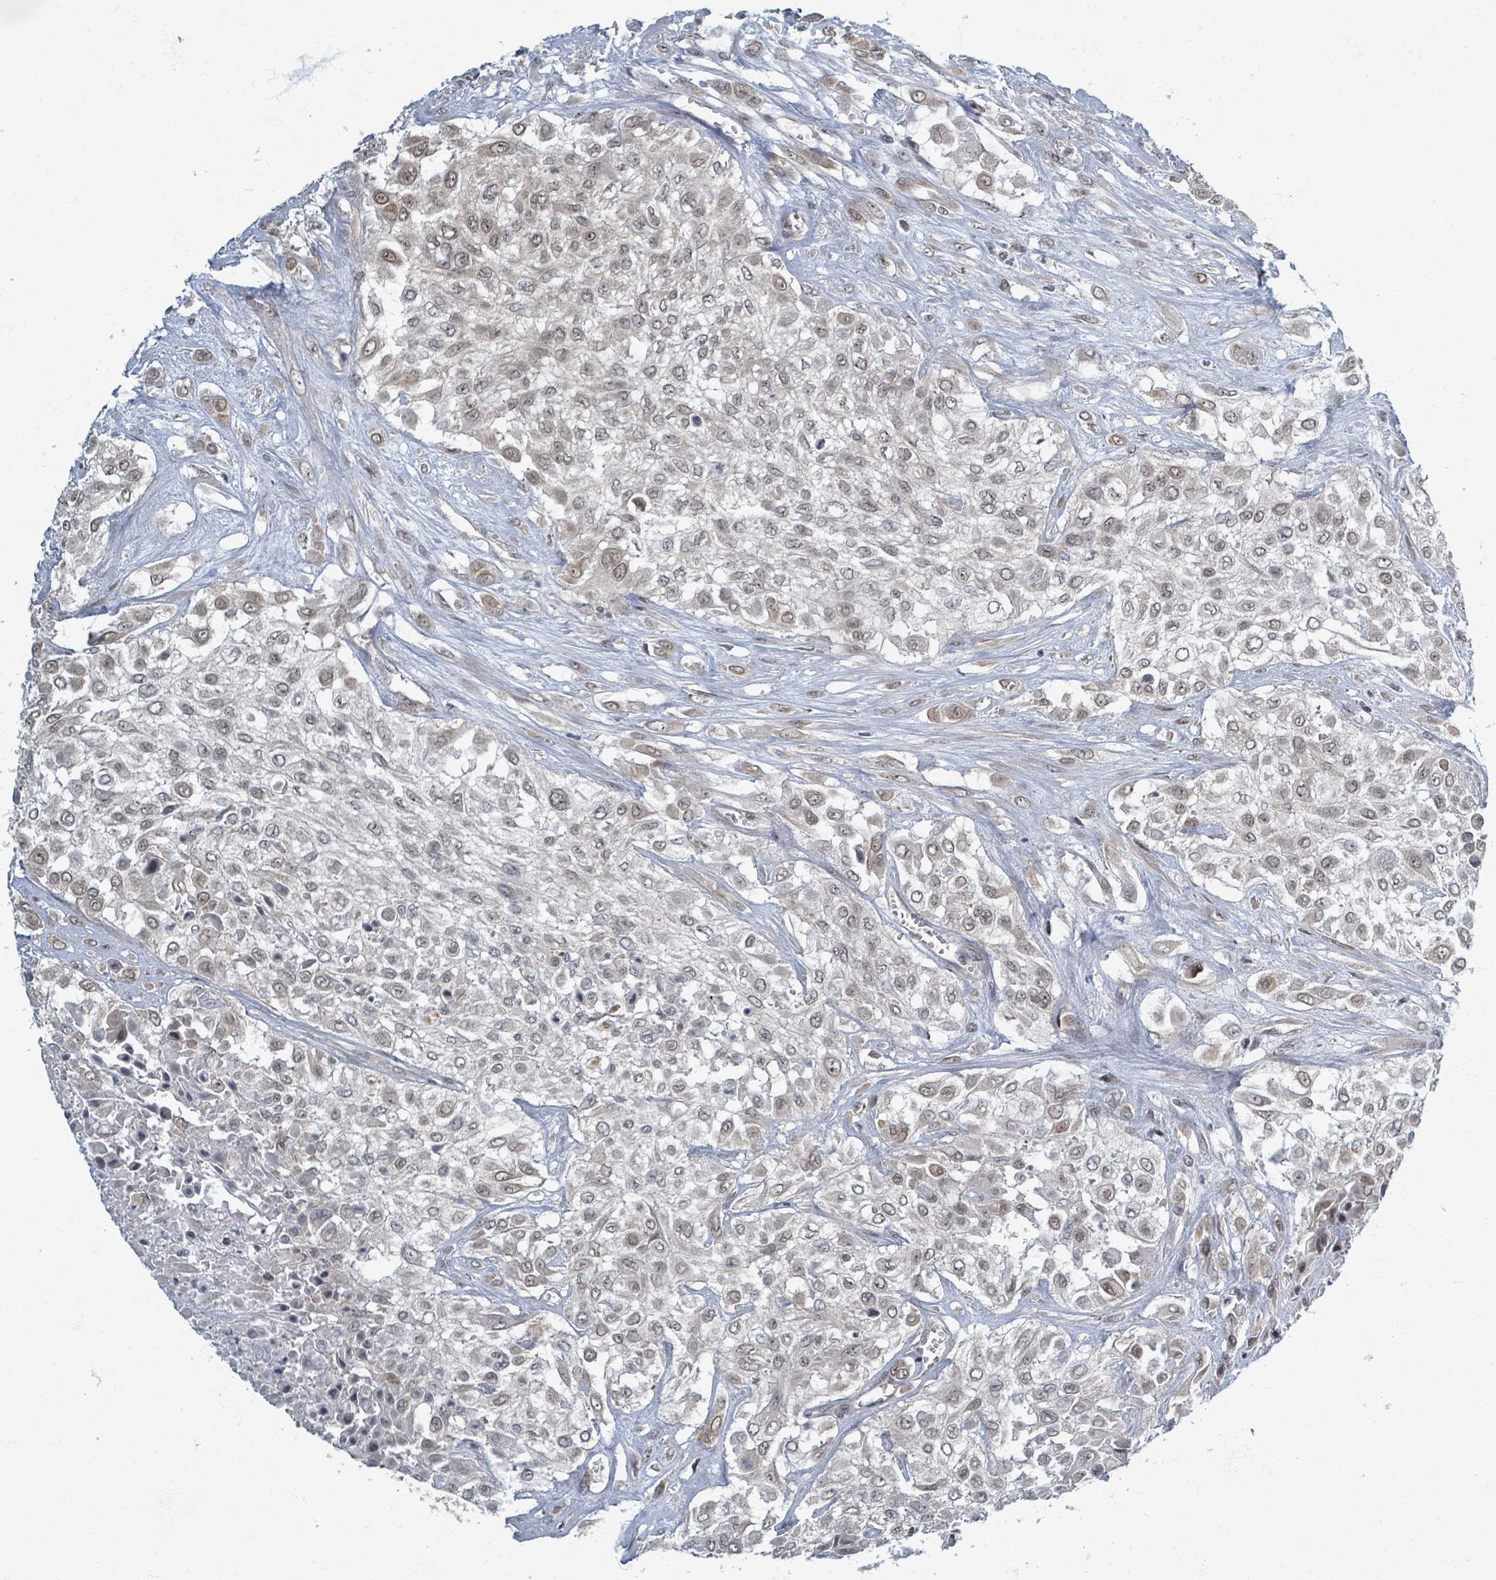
{"staining": {"intensity": "weak", "quantity": ">75%", "location": "nuclear"}, "tissue": "urothelial cancer", "cell_type": "Tumor cells", "image_type": "cancer", "snomed": [{"axis": "morphology", "description": "Urothelial carcinoma, High grade"}, {"axis": "topography", "description": "Urinary bladder"}], "caption": "The image displays staining of urothelial cancer, revealing weak nuclear protein positivity (brown color) within tumor cells.", "gene": "INTS15", "patient": {"sex": "male", "age": 57}}